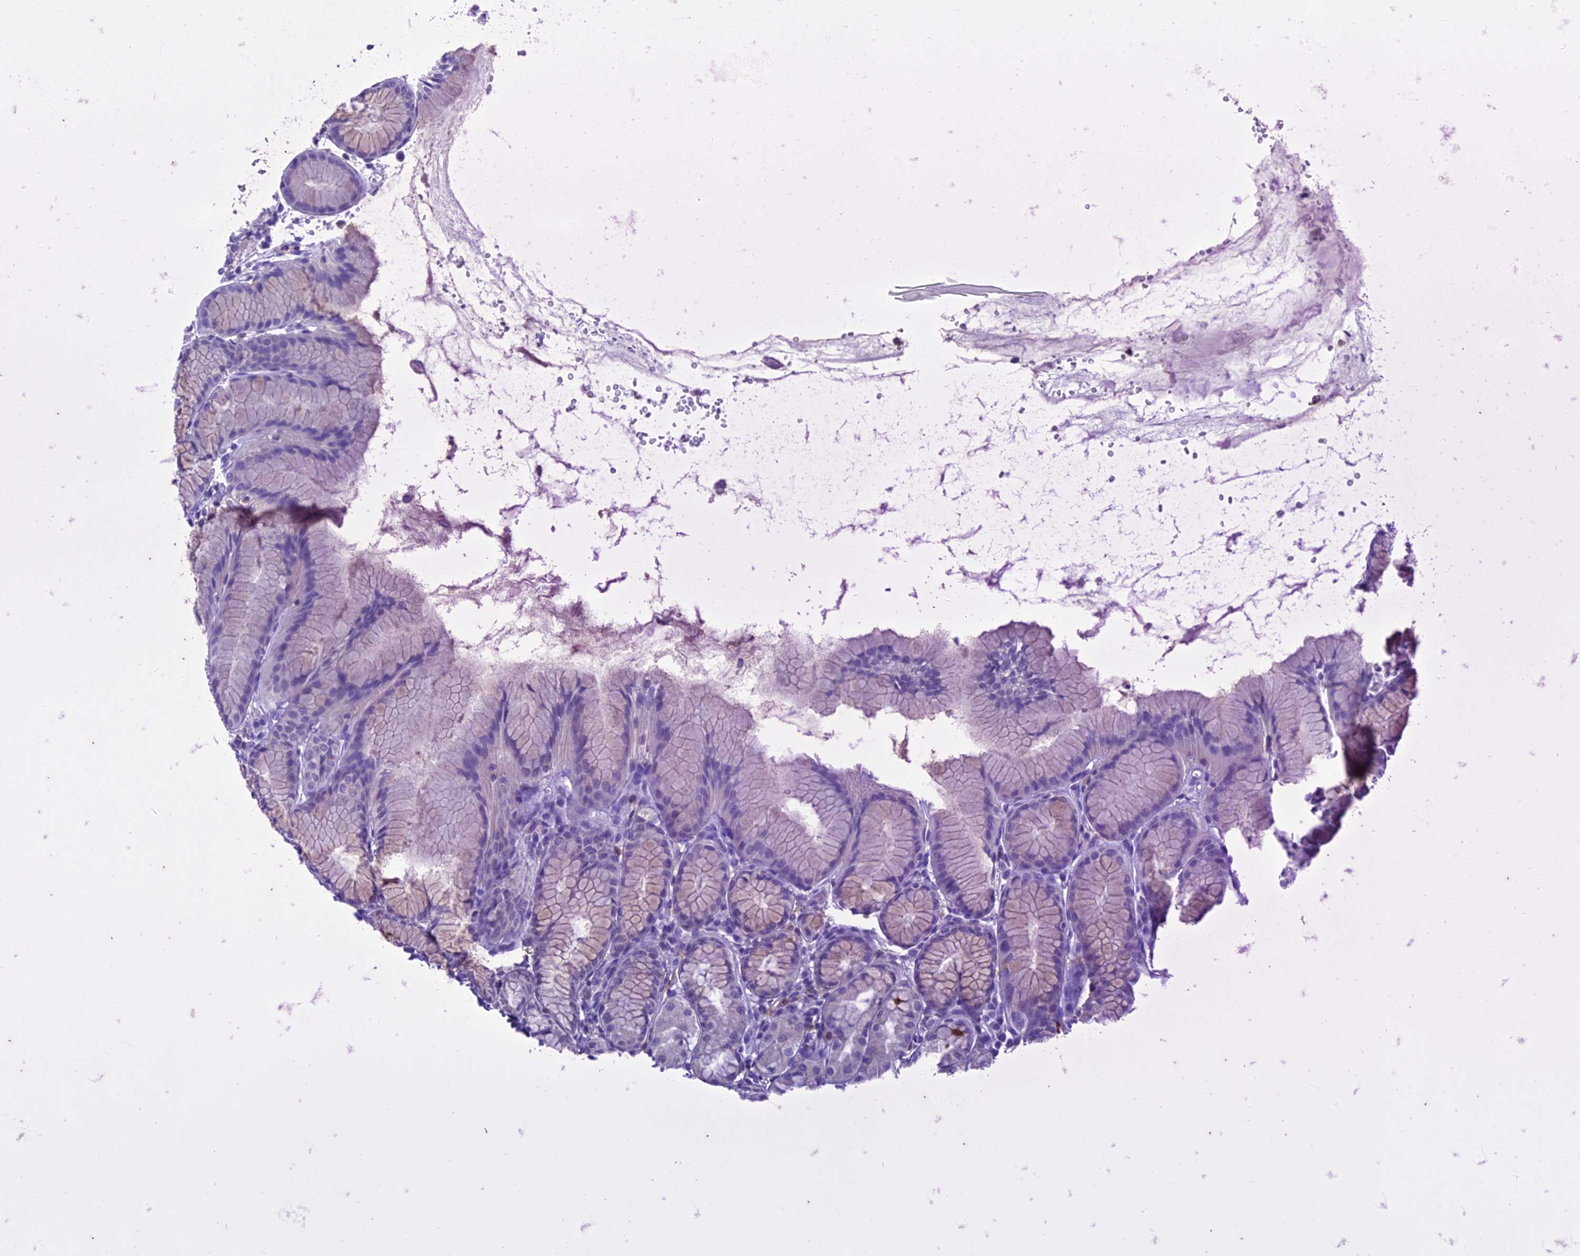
{"staining": {"intensity": "strong", "quantity": "25%-75%", "location": "cytoplasmic/membranous"}, "tissue": "stomach", "cell_type": "Glandular cells", "image_type": "normal", "snomed": [{"axis": "morphology", "description": "Normal tissue, NOS"}, {"axis": "topography", "description": "Stomach, upper"}], "caption": "Protein staining of normal stomach reveals strong cytoplasmic/membranous staining in approximately 25%-75% of glandular cells. The protein of interest is shown in brown color, while the nuclei are stained blue.", "gene": "FGF7", "patient": {"sex": "male", "age": 47}}